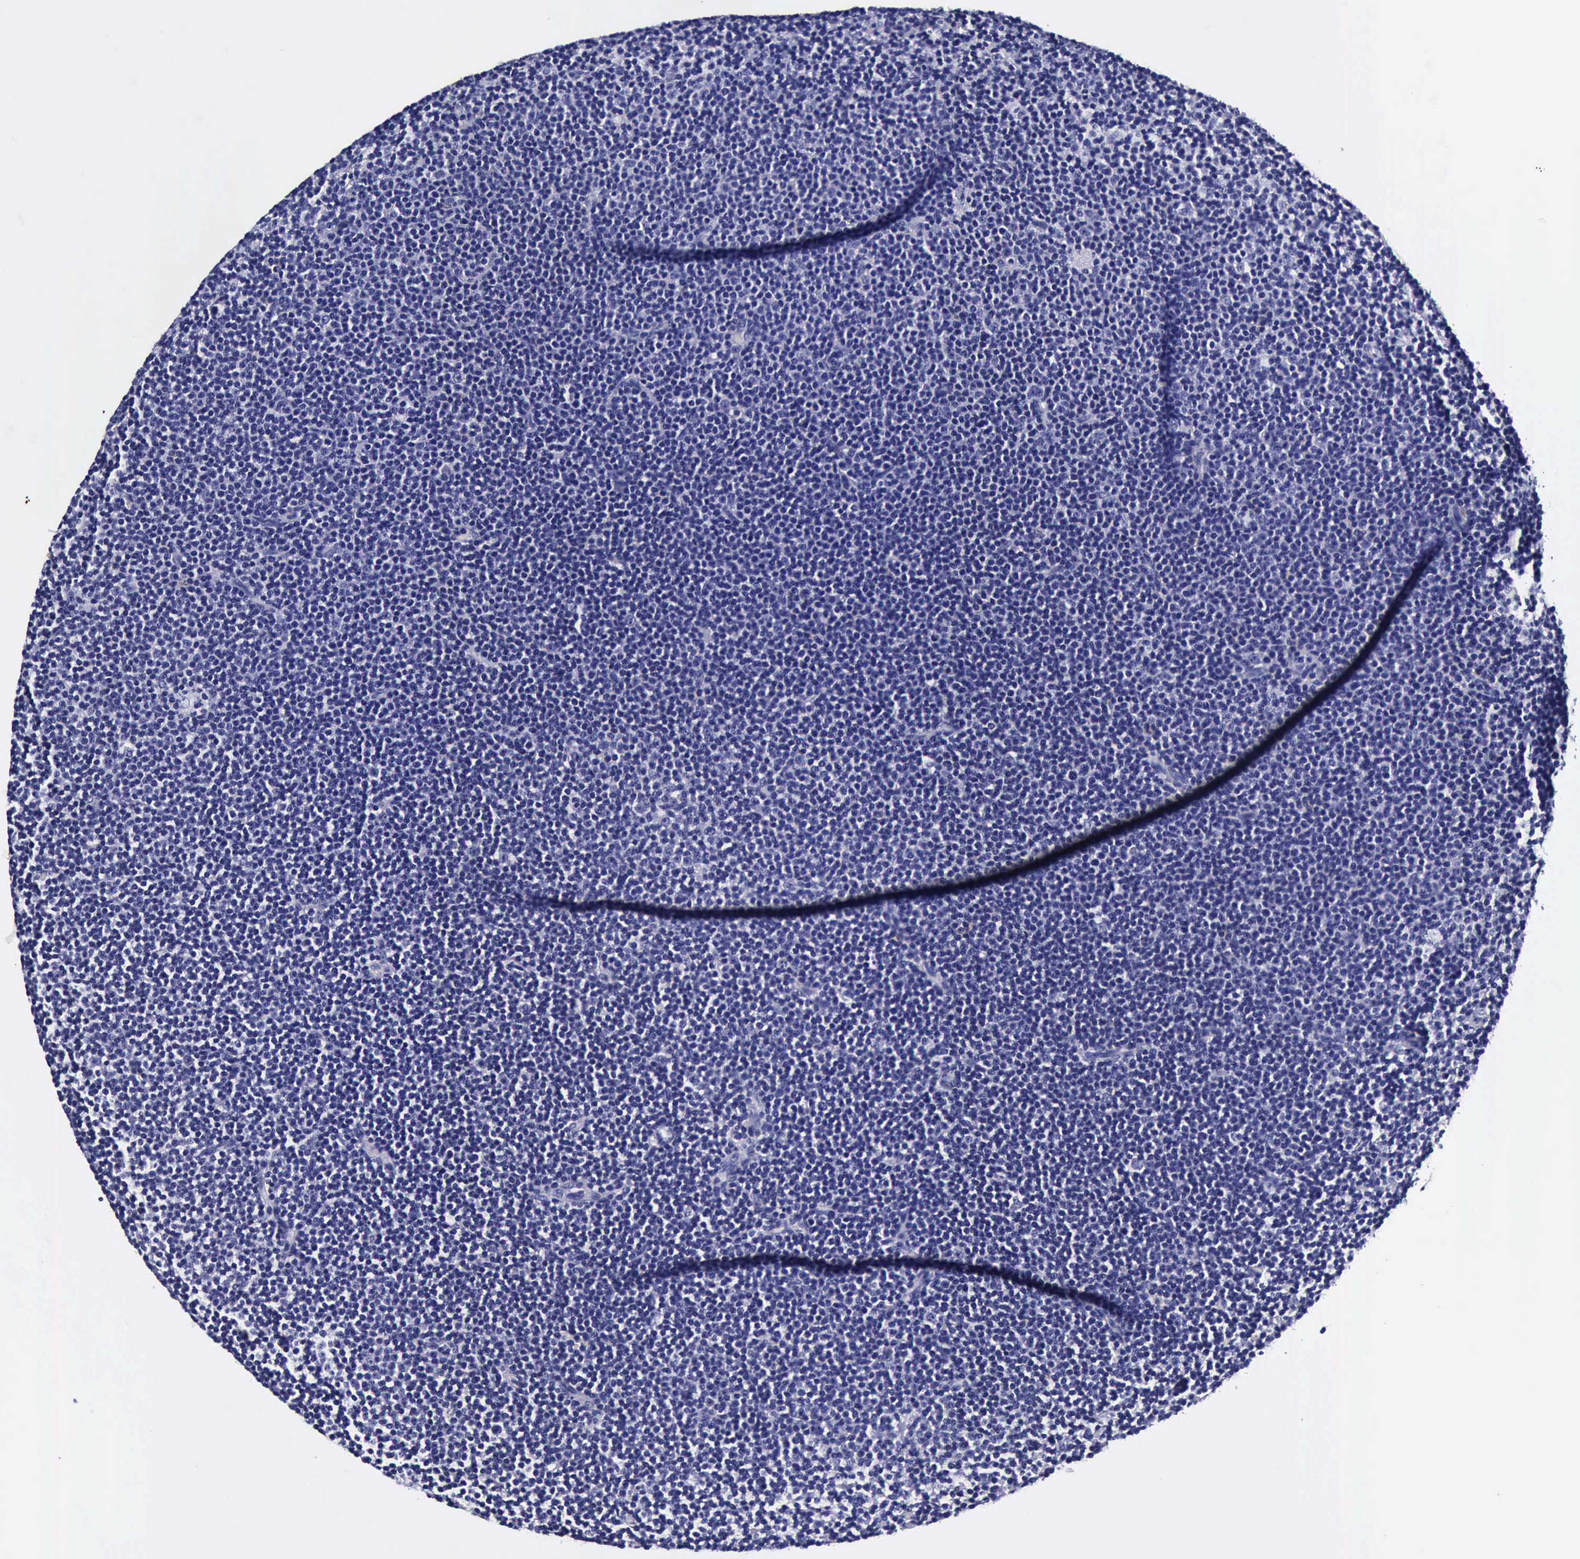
{"staining": {"intensity": "negative", "quantity": "none", "location": "none"}, "tissue": "lymphoma", "cell_type": "Tumor cells", "image_type": "cancer", "snomed": [{"axis": "morphology", "description": "Malignant lymphoma, non-Hodgkin's type, Low grade"}, {"axis": "topography", "description": "Lymph node"}], "caption": "This is a photomicrograph of IHC staining of lymphoma, which shows no positivity in tumor cells.", "gene": "IAPP", "patient": {"sex": "female", "age": 69}}